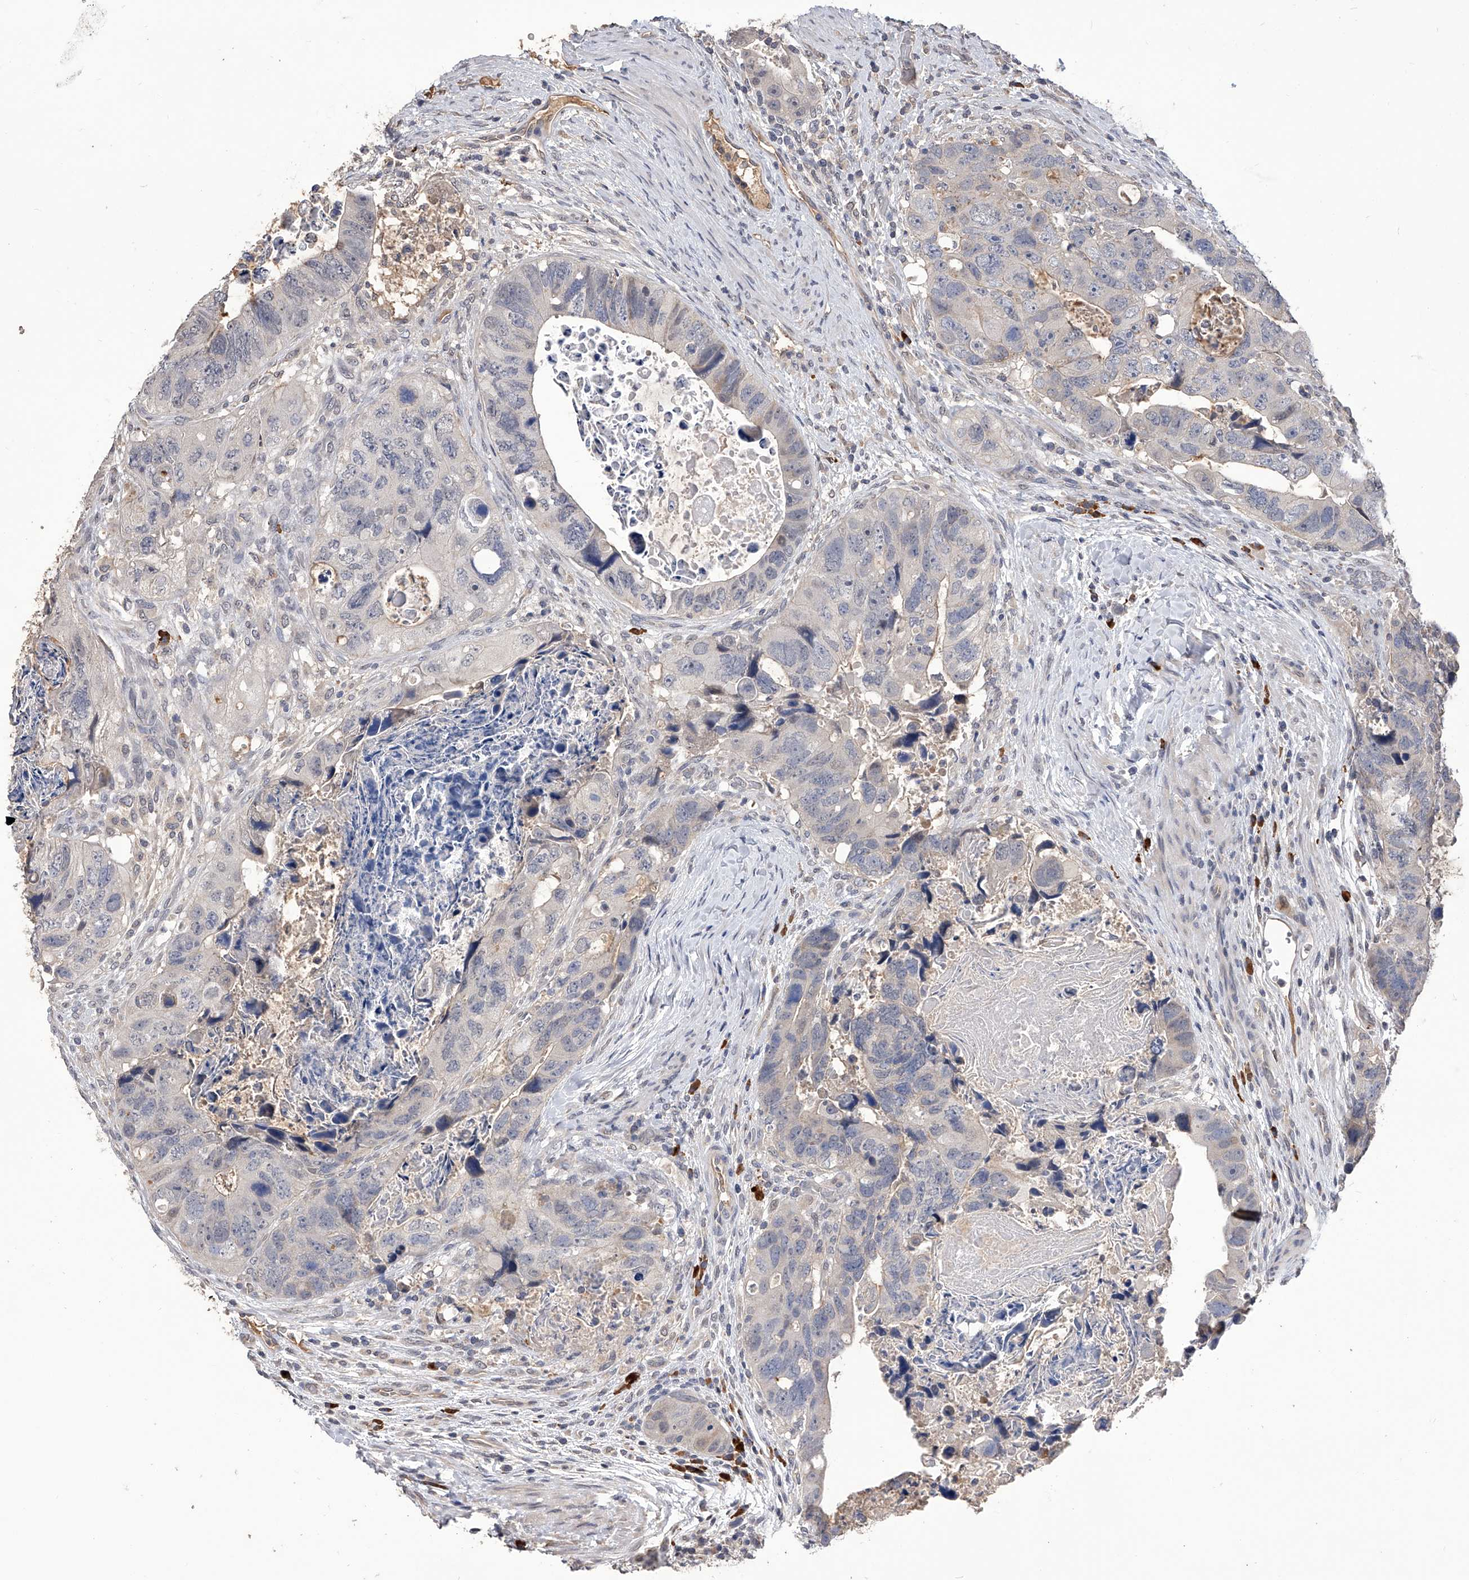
{"staining": {"intensity": "negative", "quantity": "none", "location": "none"}, "tissue": "colorectal cancer", "cell_type": "Tumor cells", "image_type": "cancer", "snomed": [{"axis": "morphology", "description": "Adenocarcinoma, NOS"}, {"axis": "topography", "description": "Rectum"}], "caption": "Tumor cells show no significant protein expression in colorectal adenocarcinoma.", "gene": "CFAP410", "patient": {"sex": "male", "age": 59}}